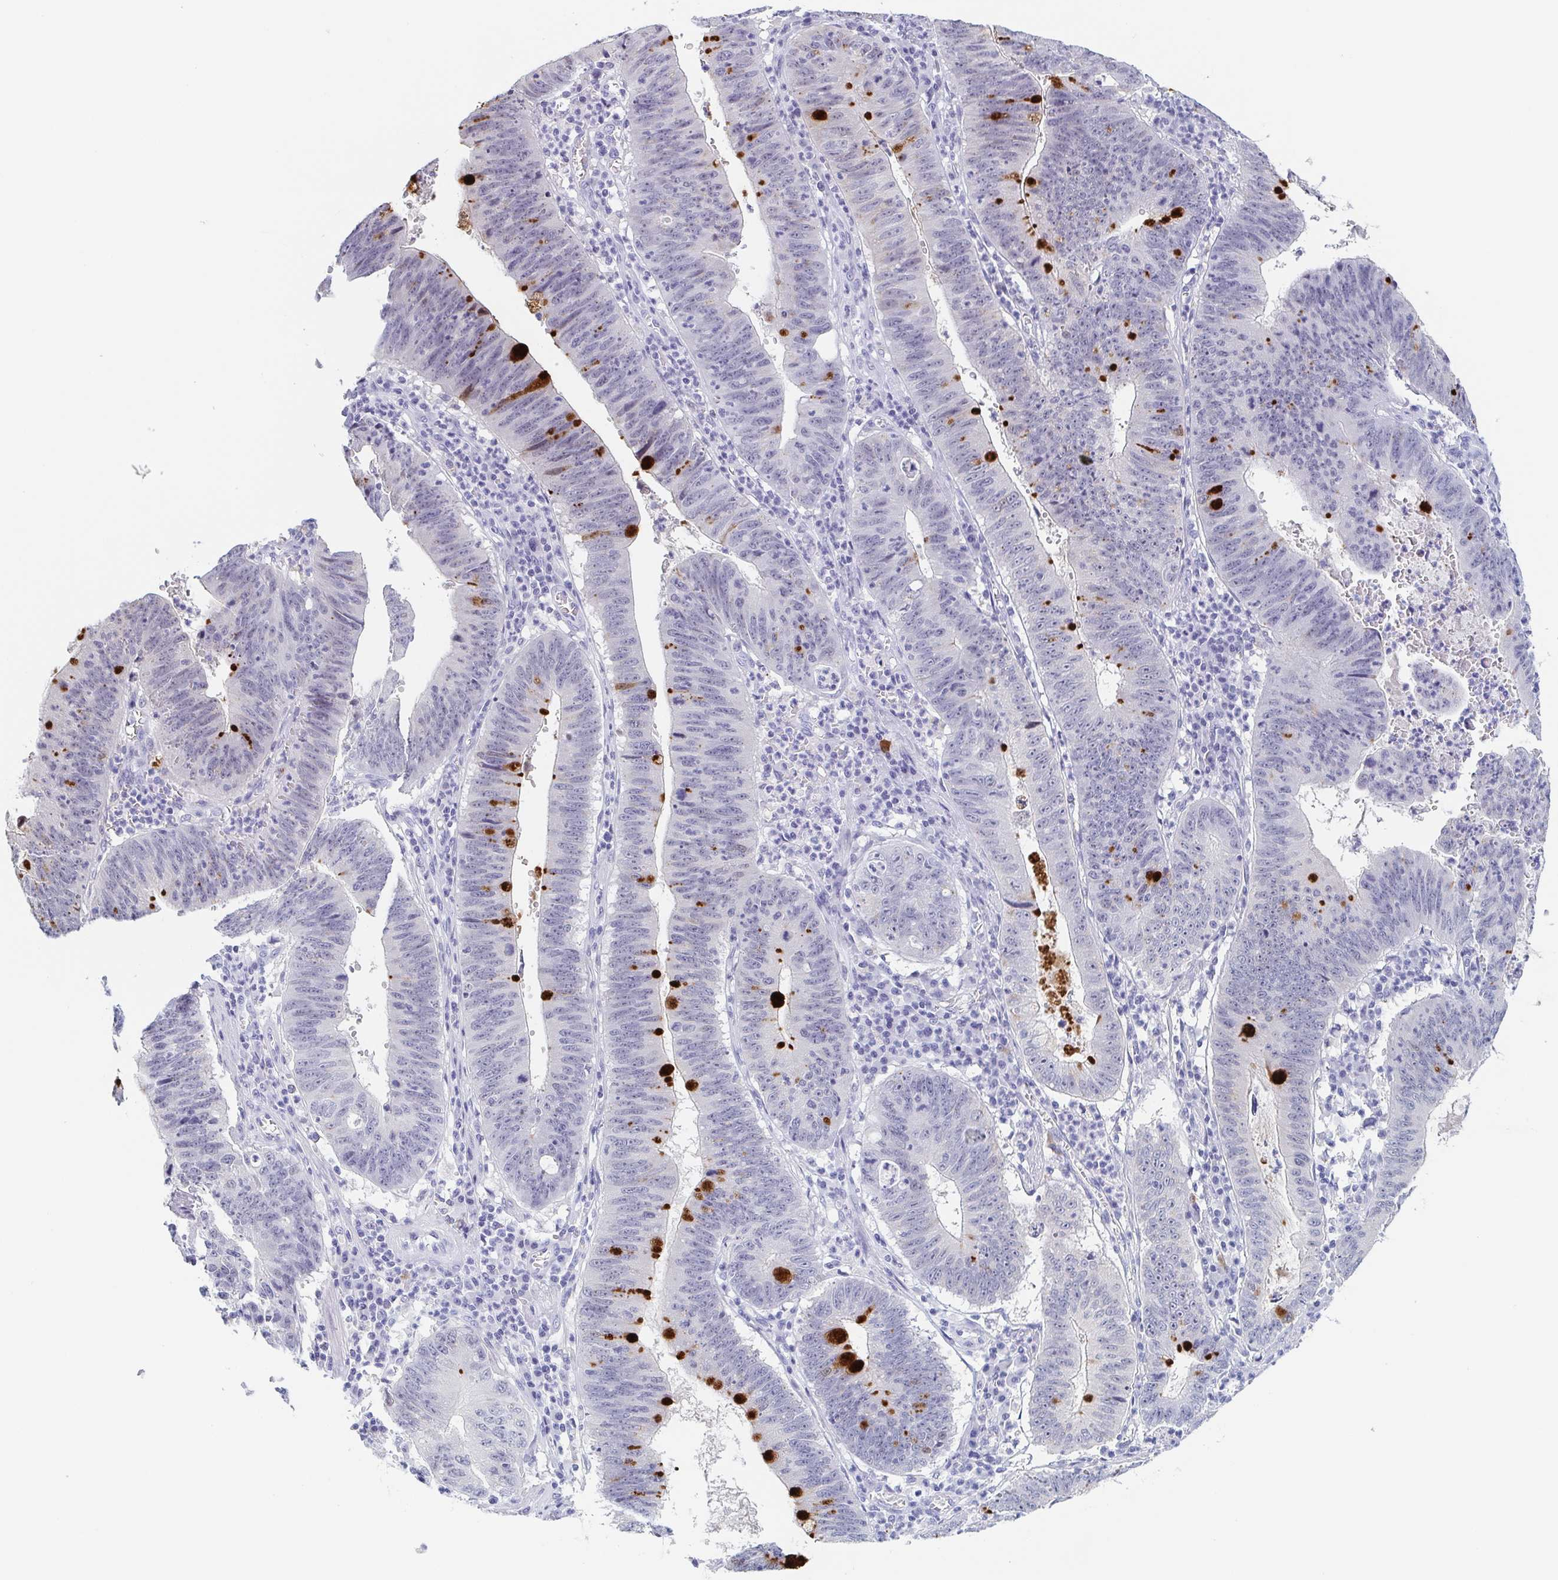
{"staining": {"intensity": "strong", "quantity": "<25%", "location": "cytoplasmic/membranous"}, "tissue": "stomach cancer", "cell_type": "Tumor cells", "image_type": "cancer", "snomed": [{"axis": "morphology", "description": "Adenocarcinoma, NOS"}, {"axis": "topography", "description": "Stomach"}], "caption": "Immunohistochemistry (IHC) image of human stomach cancer stained for a protein (brown), which reveals medium levels of strong cytoplasmic/membranous positivity in approximately <25% of tumor cells.", "gene": "REG4", "patient": {"sex": "male", "age": 59}}